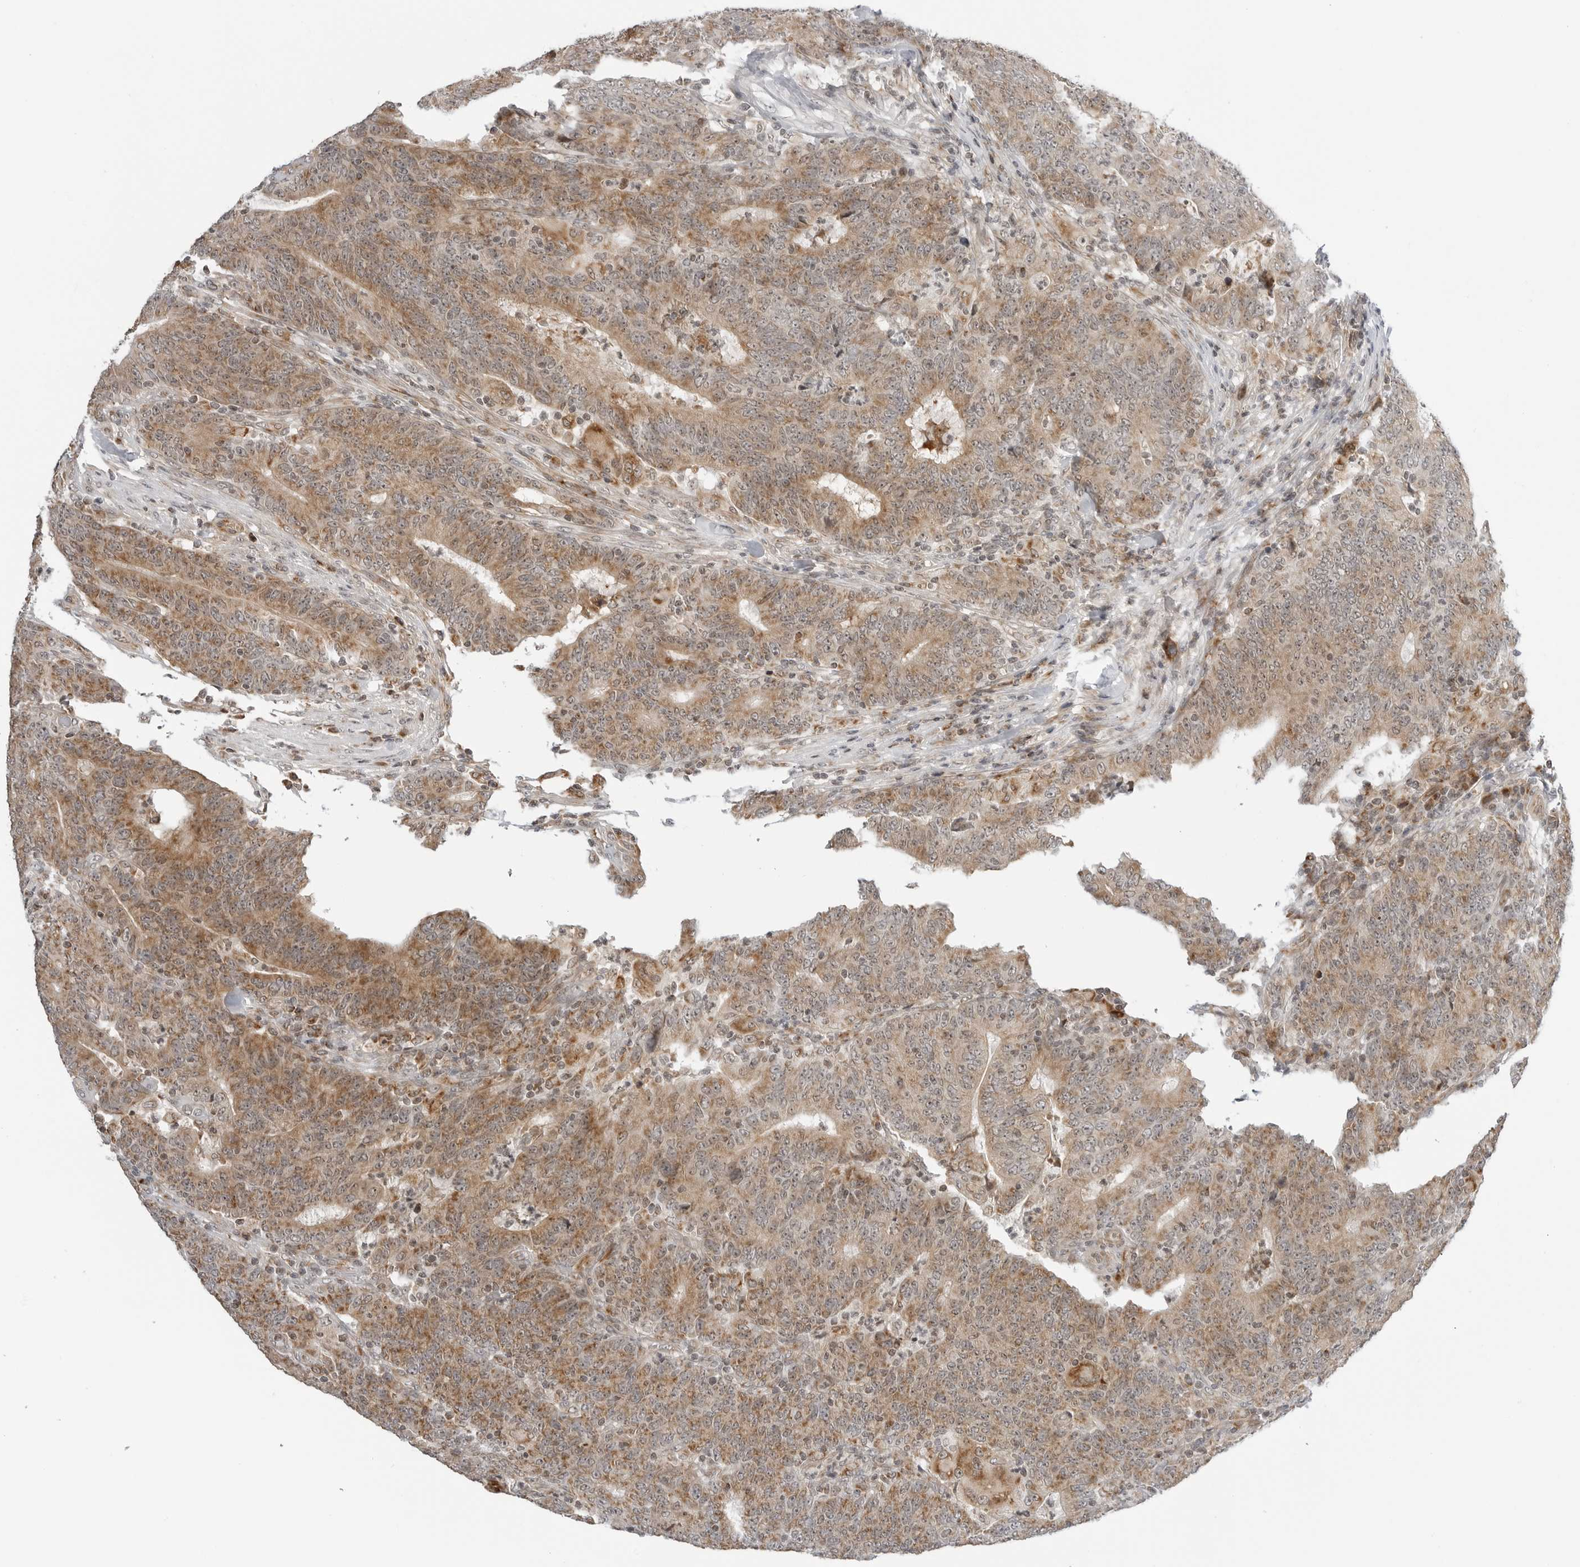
{"staining": {"intensity": "moderate", "quantity": ">75%", "location": "cytoplasmic/membranous"}, "tissue": "colorectal cancer", "cell_type": "Tumor cells", "image_type": "cancer", "snomed": [{"axis": "morphology", "description": "Normal tissue, NOS"}, {"axis": "morphology", "description": "Adenocarcinoma, NOS"}, {"axis": "topography", "description": "Colon"}], "caption": "This photomicrograph displays IHC staining of adenocarcinoma (colorectal), with medium moderate cytoplasmic/membranous positivity in about >75% of tumor cells.", "gene": "PEX2", "patient": {"sex": "female", "age": 75}}